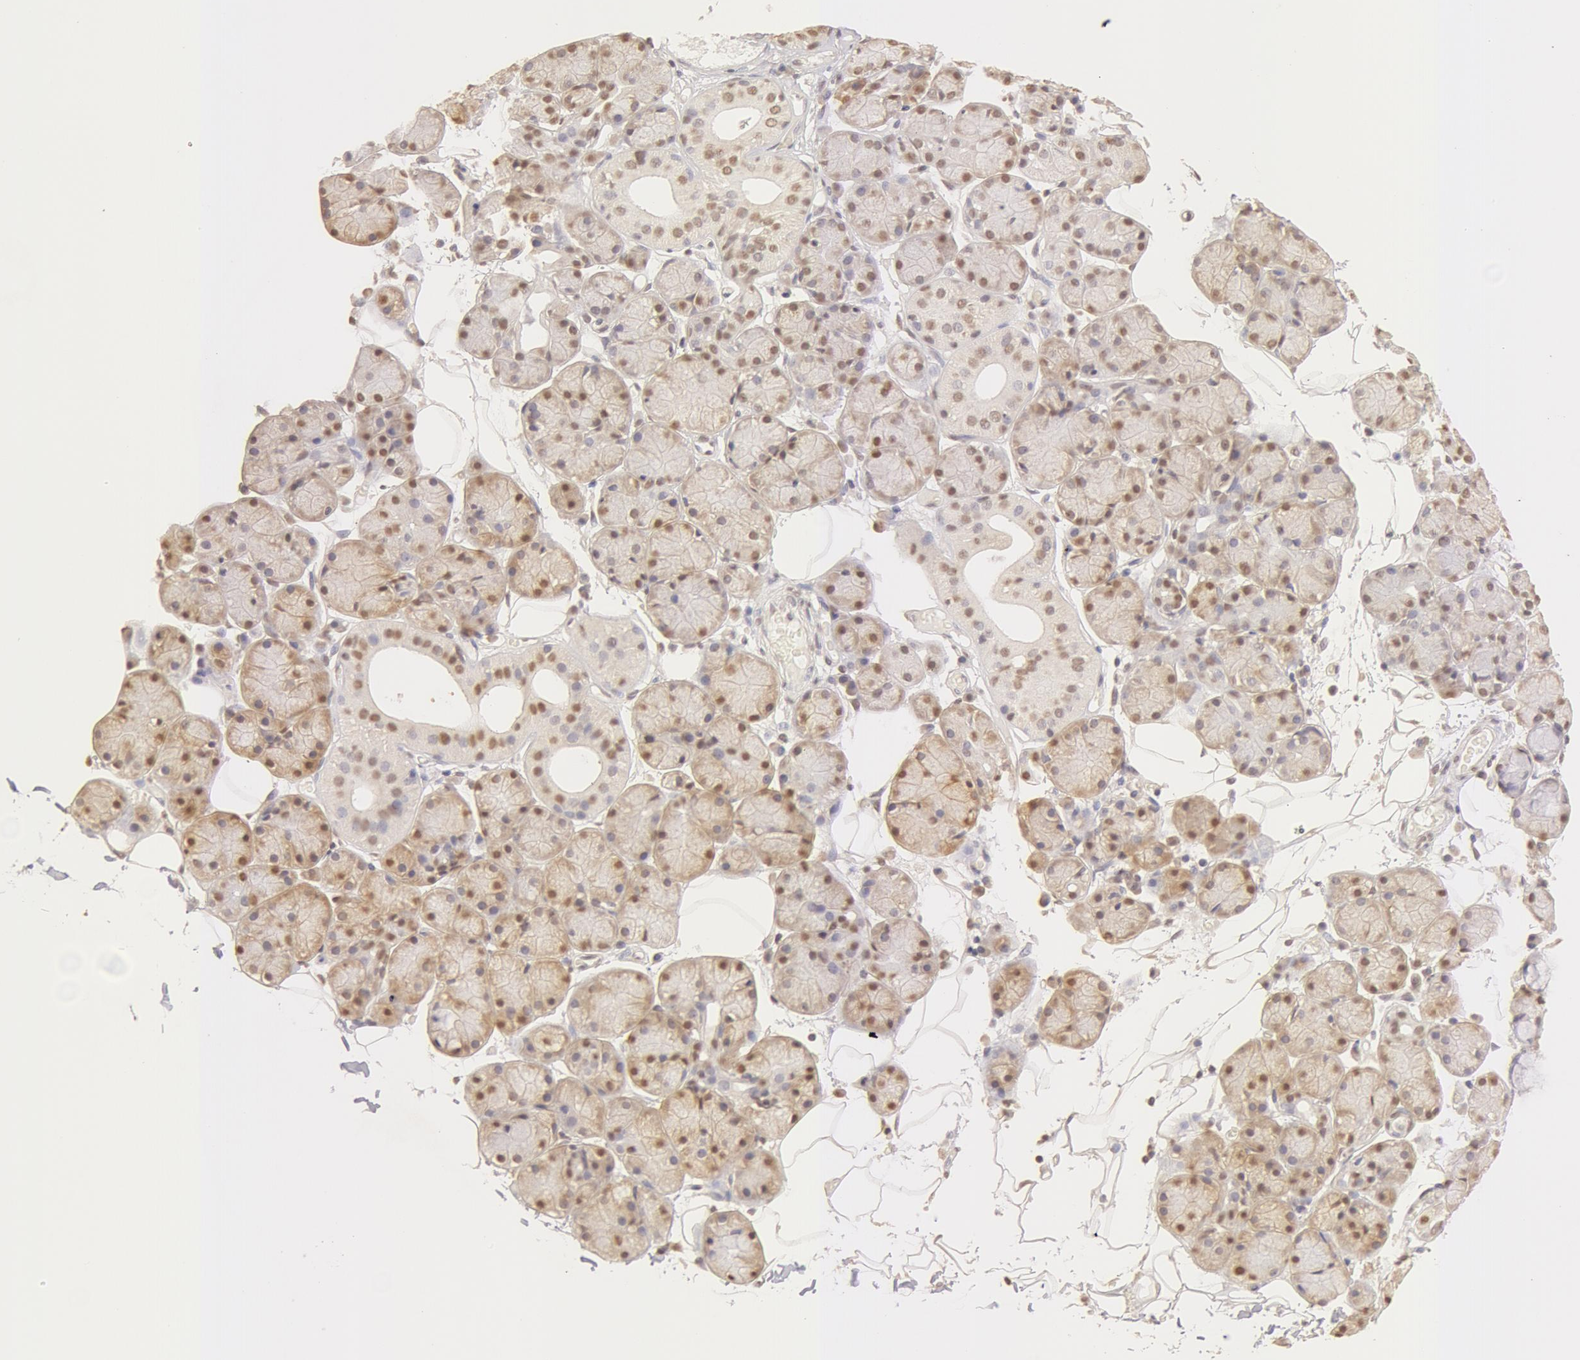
{"staining": {"intensity": "moderate", "quantity": "25%-75%", "location": "nuclear"}, "tissue": "salivary gland", "cell_type": "Glandular cells", "image_type": "normal", "snomed": [{"axis": "morphology", "description": "Normal tissue, NOS"}, {"axis": "topography", "description": "Salivary gland"}], "caption": "An image showing moderate nuclear positivity in approximately 25%-75% of glandular cells in normal salivary gland, as visualized by brown immunohistochemical staining.", "gene": "SNRNP70", "patient": {"sex": "male", "age": 54}}